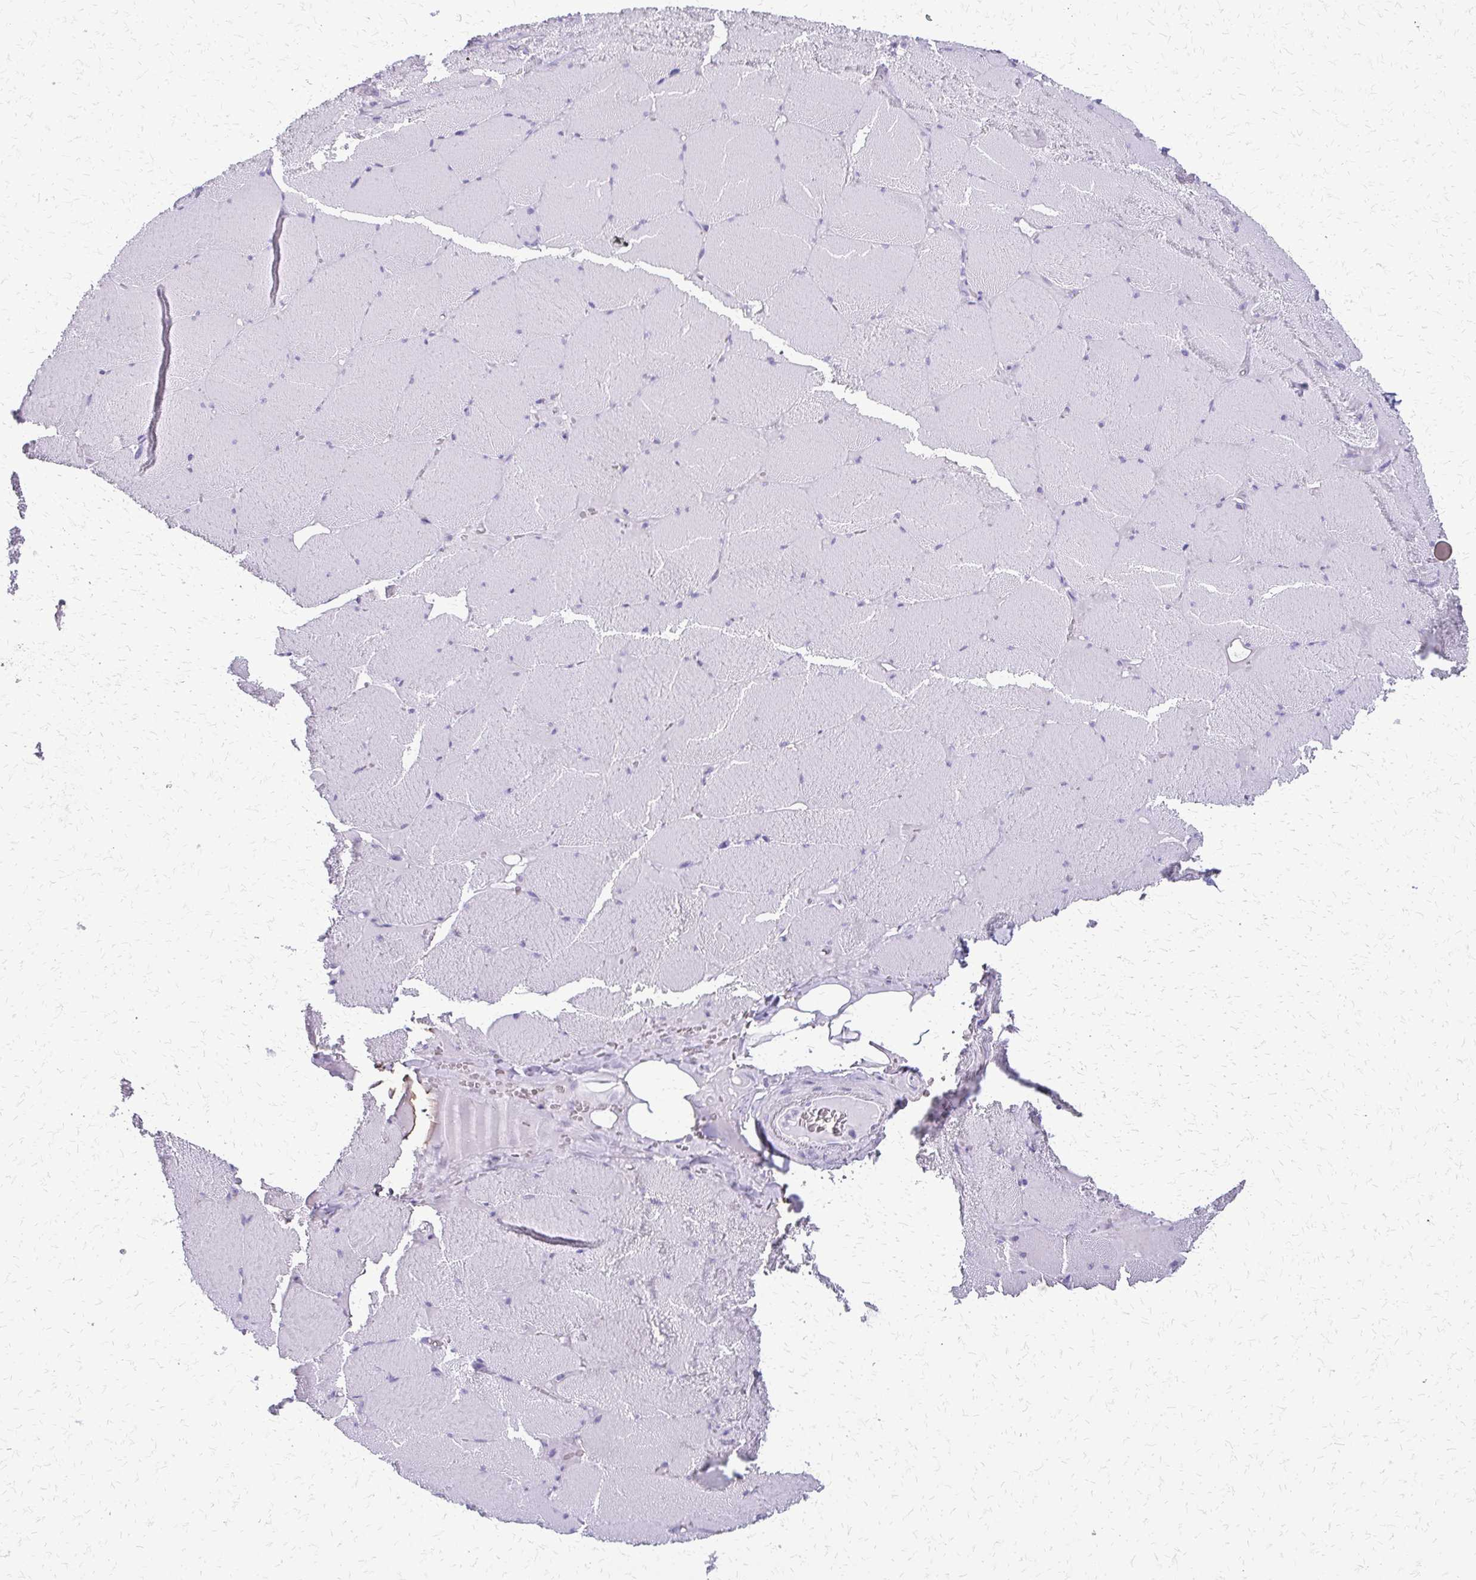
{"staining": {"intensity": "negative", "quantity": "none", "location": "none"}, "tissue": "skeletal muscle", "cell_type": "Myocytes", "image_type": "normal", "snomed": [{"axis": "morphology", "description": "Normal tissue, NOS"}, {"axis": "topography", "description": "Skeletal muscle"}, {"axis": "topography", "description": "Head-Neck"}], "caption": "Immunohistochemistry of normal human skeletal muscle exhibits no expression in myocytes.", "gene": "FAM162B", "patient": {"sex": "male", "age": 66}}